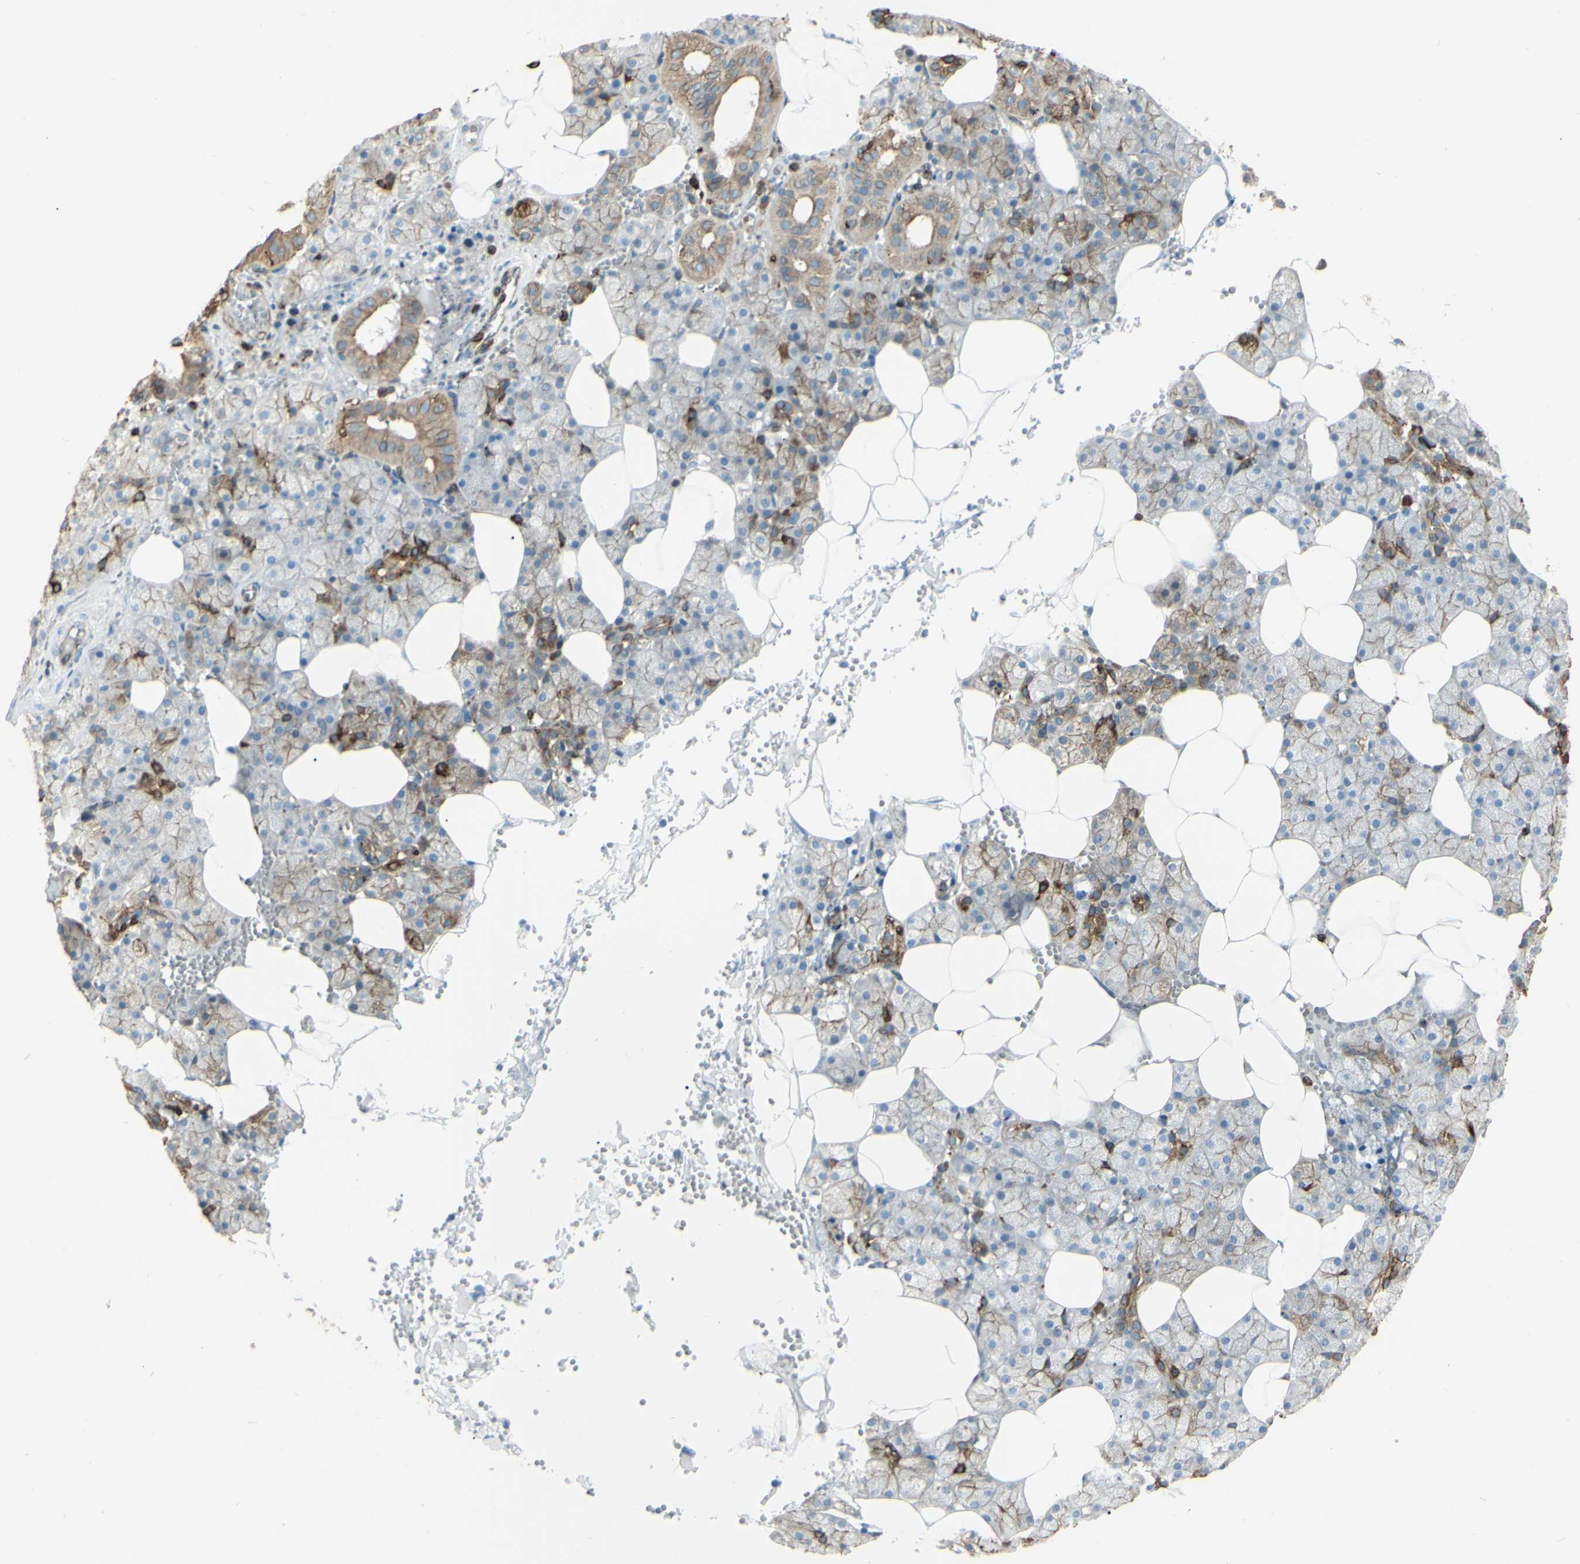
{"staining": {"intensity": "moderate", "quantity": ">75%", "location": "cytoplasmic/membranous"}, "tissue": "salivary gland", "cell_type": "Glandular cells", "image_type": "normal", "snomed": [{"axis": "morphology", "description": "Normal tissue, NOS"}, {"axis": "topography", "description": "Salivary gland"}], "caption": "Immunohistochemical staining of unremarkable salivary gland reveals >75% levels of moderate cytoplasmic/membranous protein positivity in approximately >75% of glandular cells.", "gene": "CD74", "patient": {"sex": "male", "age": 62}}